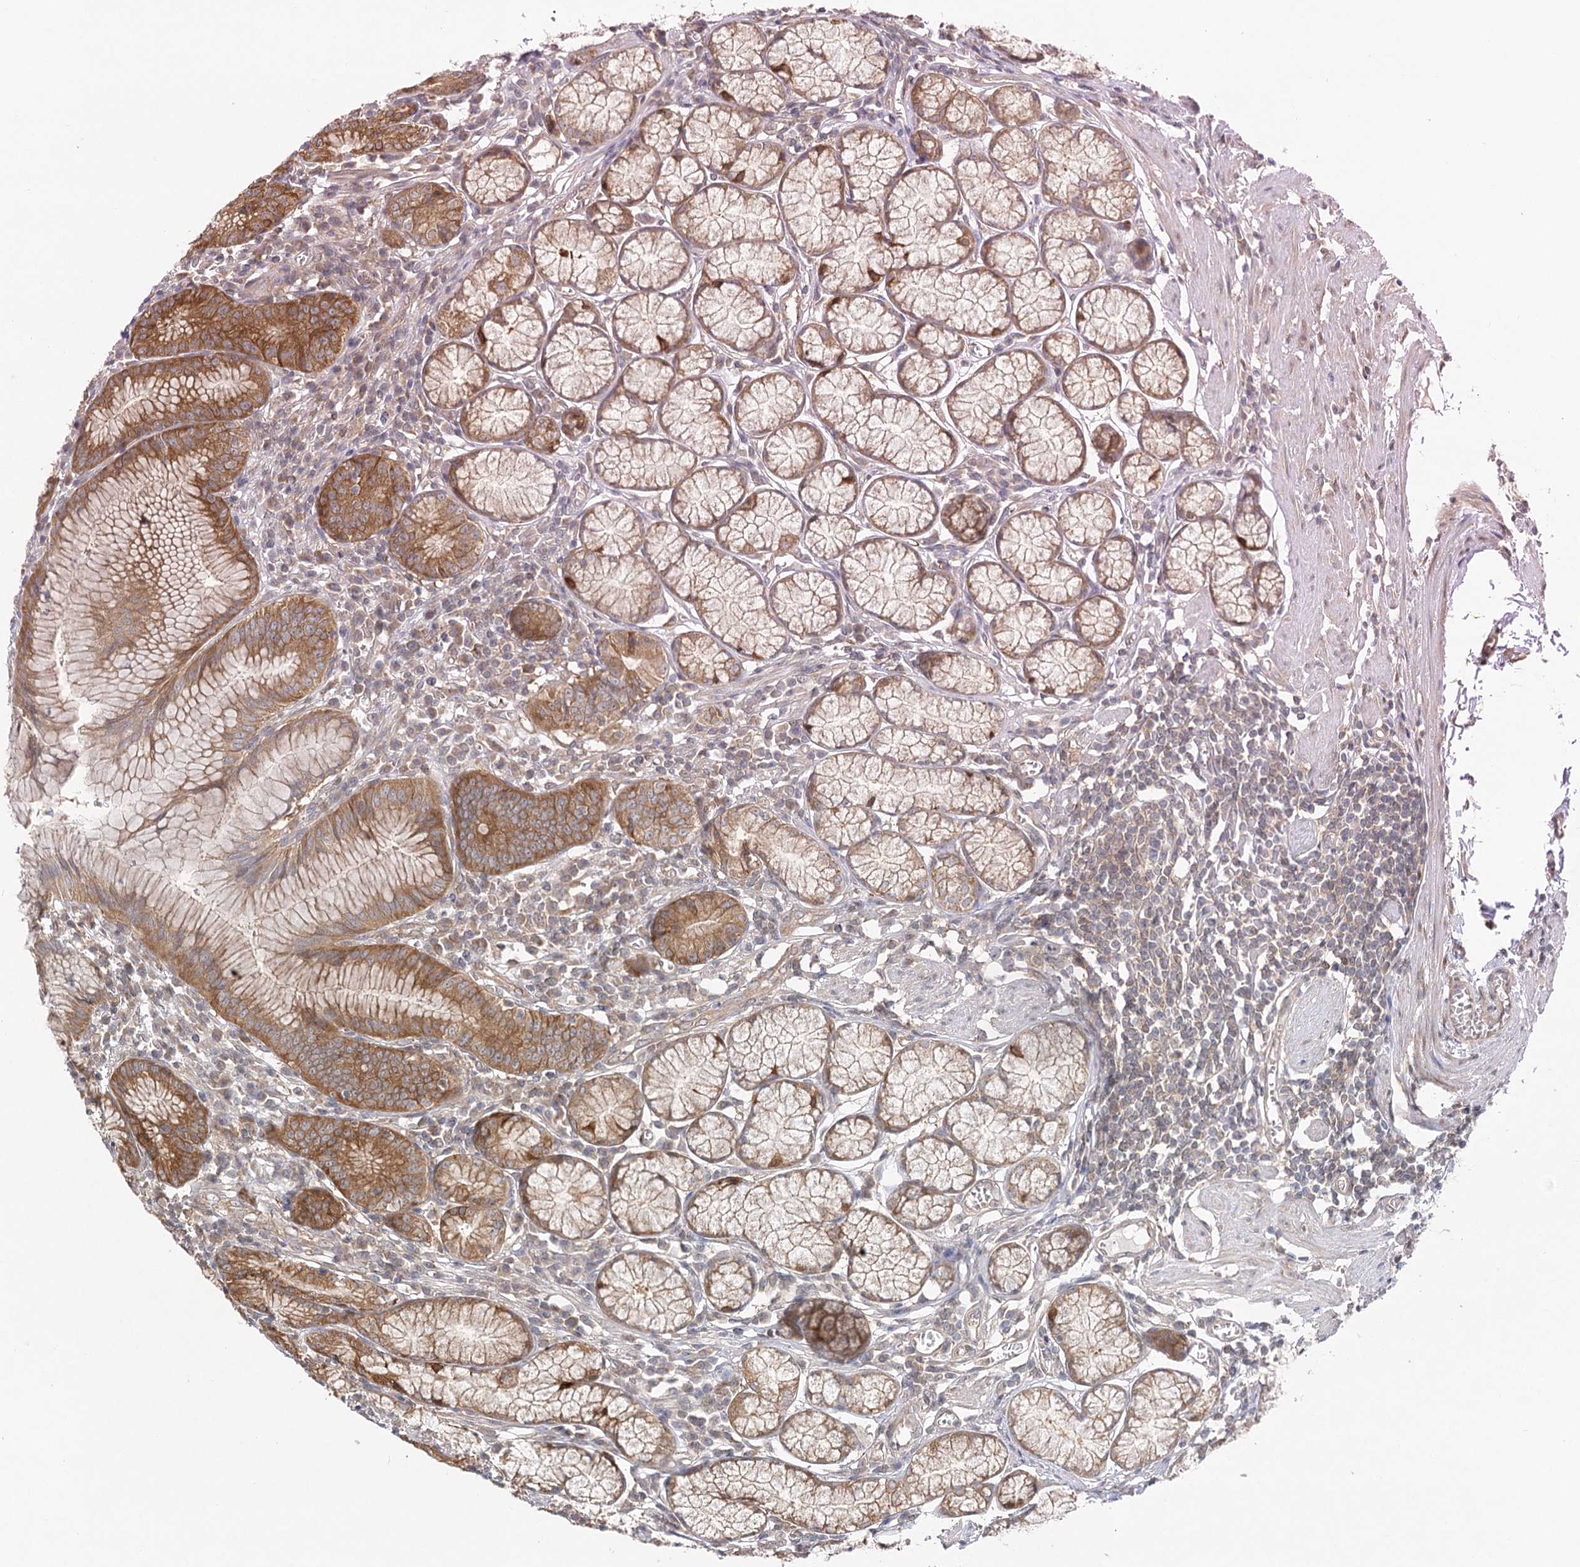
{"staining": {"intensity": "moderate", "quantity": ">75%", "location": "cytoplasmic/membranous"}, "tissue": "stomach", "cell_type": "Glandular cells", "image_type": "normal", "snomed": [{"axis": "morphology", "description": "Normal tissue, NOS"}, {"axis": "topography", "description": "Stomach"}], "caption": "Immunohistochemistry of normal human stomach displays medium levels of moderate cytoplasmic/membranous staining in approximately >75% of glandular cells.", "gene": "INPP4B", "patient": {"sex": "male", "age": 55}}